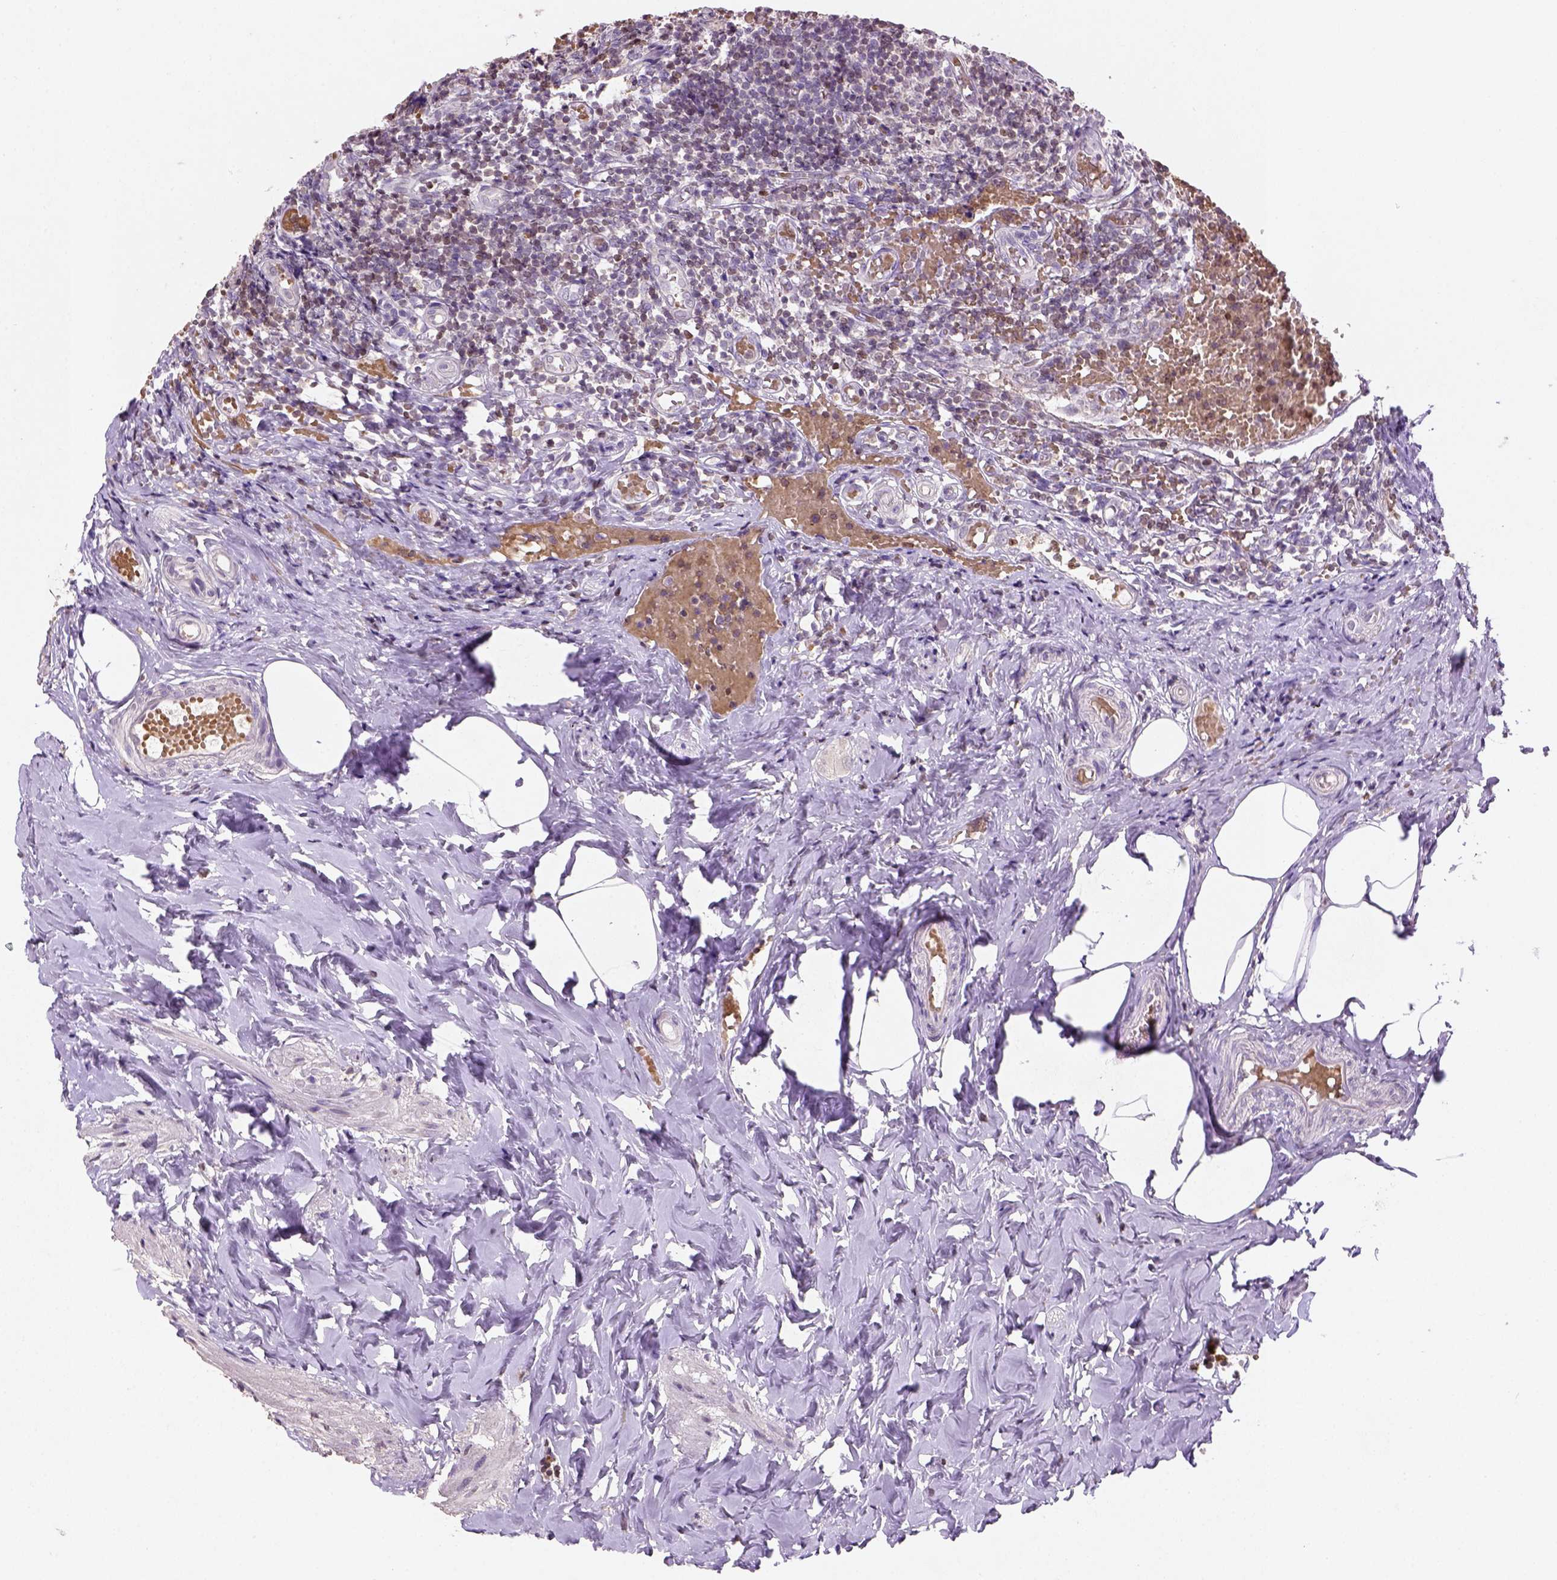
{"staining": {"intensity": "negative", "quantity": "none", "location": "none"}, "tissue": "appendix", "cell_type": "Glandular cells", "image_type": "normal", "snomed": [{"axis": "morphology", "description": "Normal tissue, NOS"}, {"axis": "topography", "description": "Appendix"}], "caption": "Immunohistochemistry of unremarkable appendix exhibits no positivity in glandular cells. (DAB immunohistochemistry (IHC) visualized using brightfield microscopy, high magnification).", "gene": "NUDT3", "patient": {"sex": "female", "age": 32}}